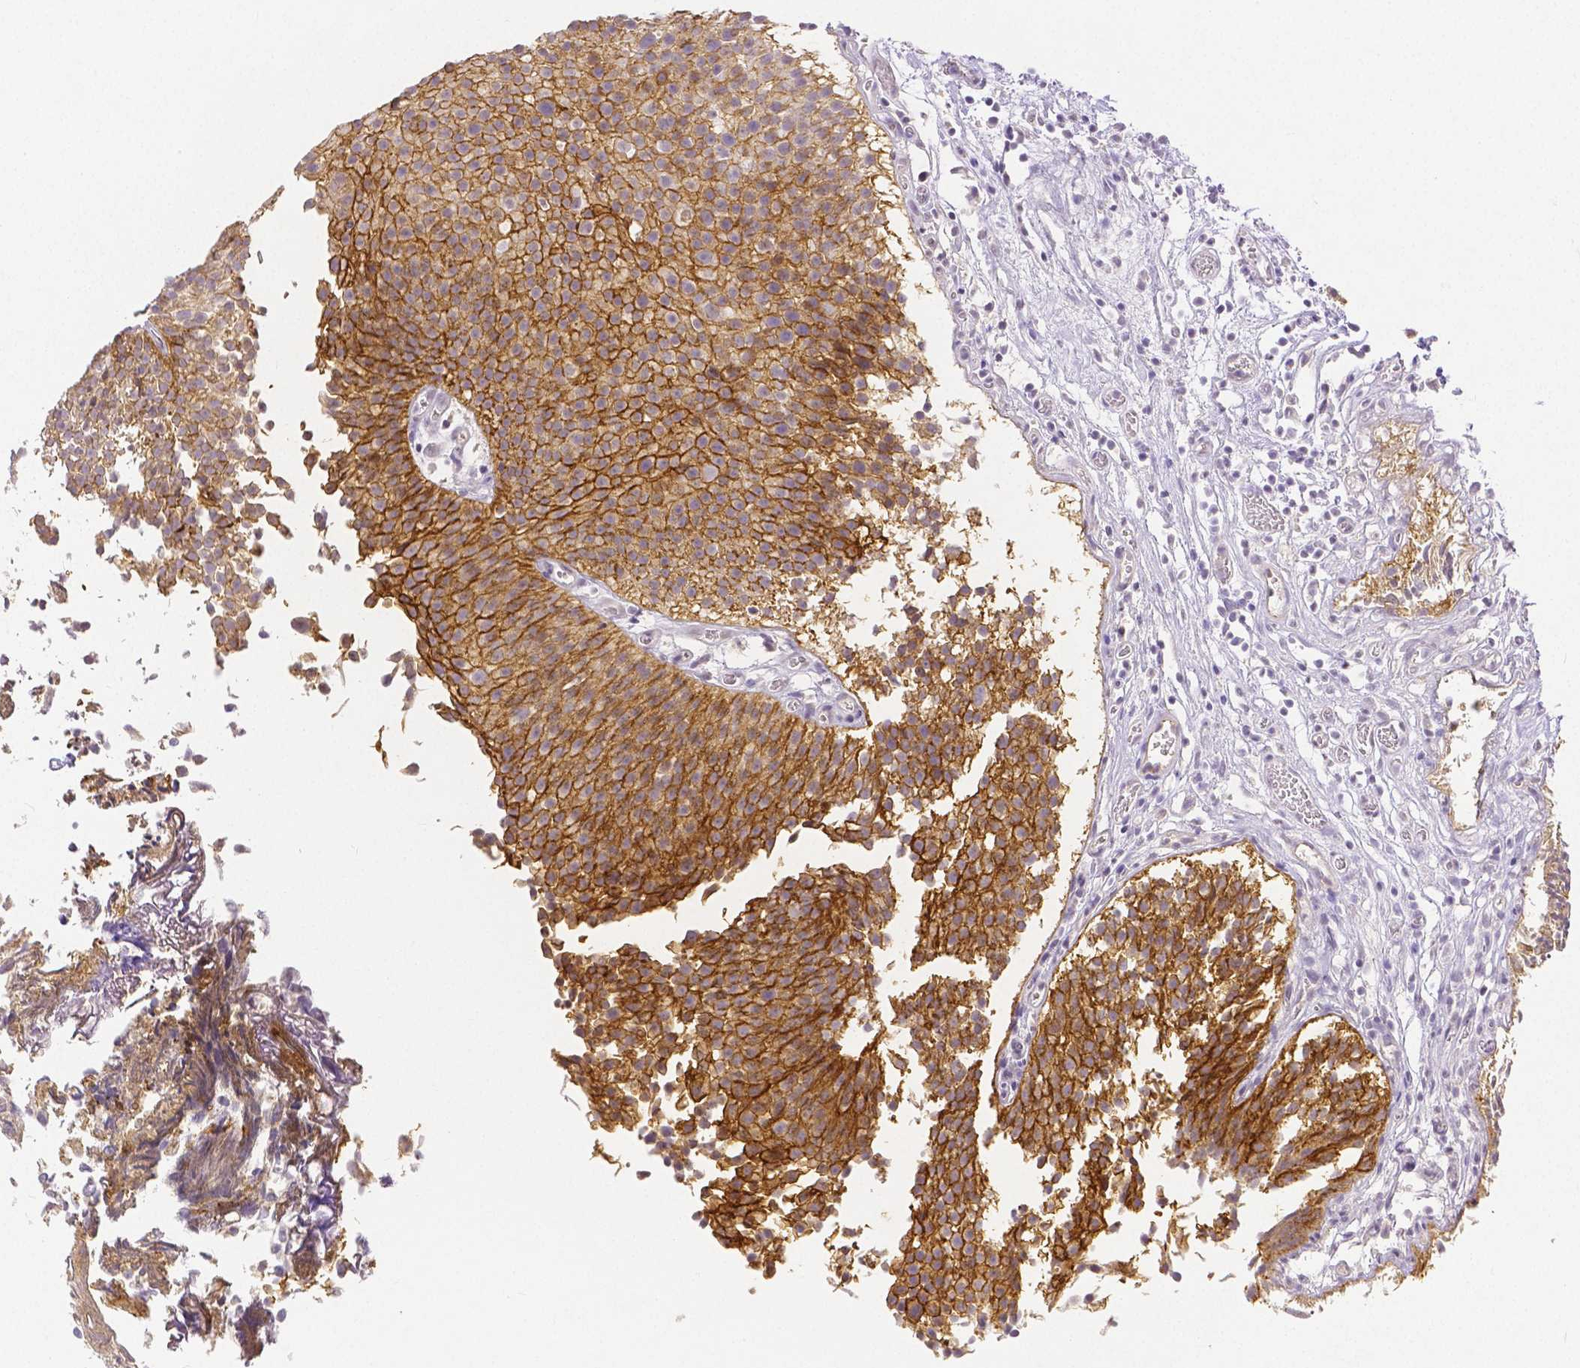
{"staining": {"intensity": "moderate", "quantity": ">75%", "location": "cytoplasmic/membranous"}, "tissue": "urothelial cancer", "cell_type": "Tumor cells", "image_type": "cancer", "snomed": [{"axis": "morphology", "description": "Urothelial carcinoma, Low grade"}, {"axis": "topography", "description": "Urinary bladder"}], "caption": "Approximately >75% of tumor cells in human urothelial cancer show moderate cytoplasmic/membranous protein positivity as visualized by brown immunohistochemical staining.", "gene": "OCLN", "patient": {"sex": "male", "age": 80}}